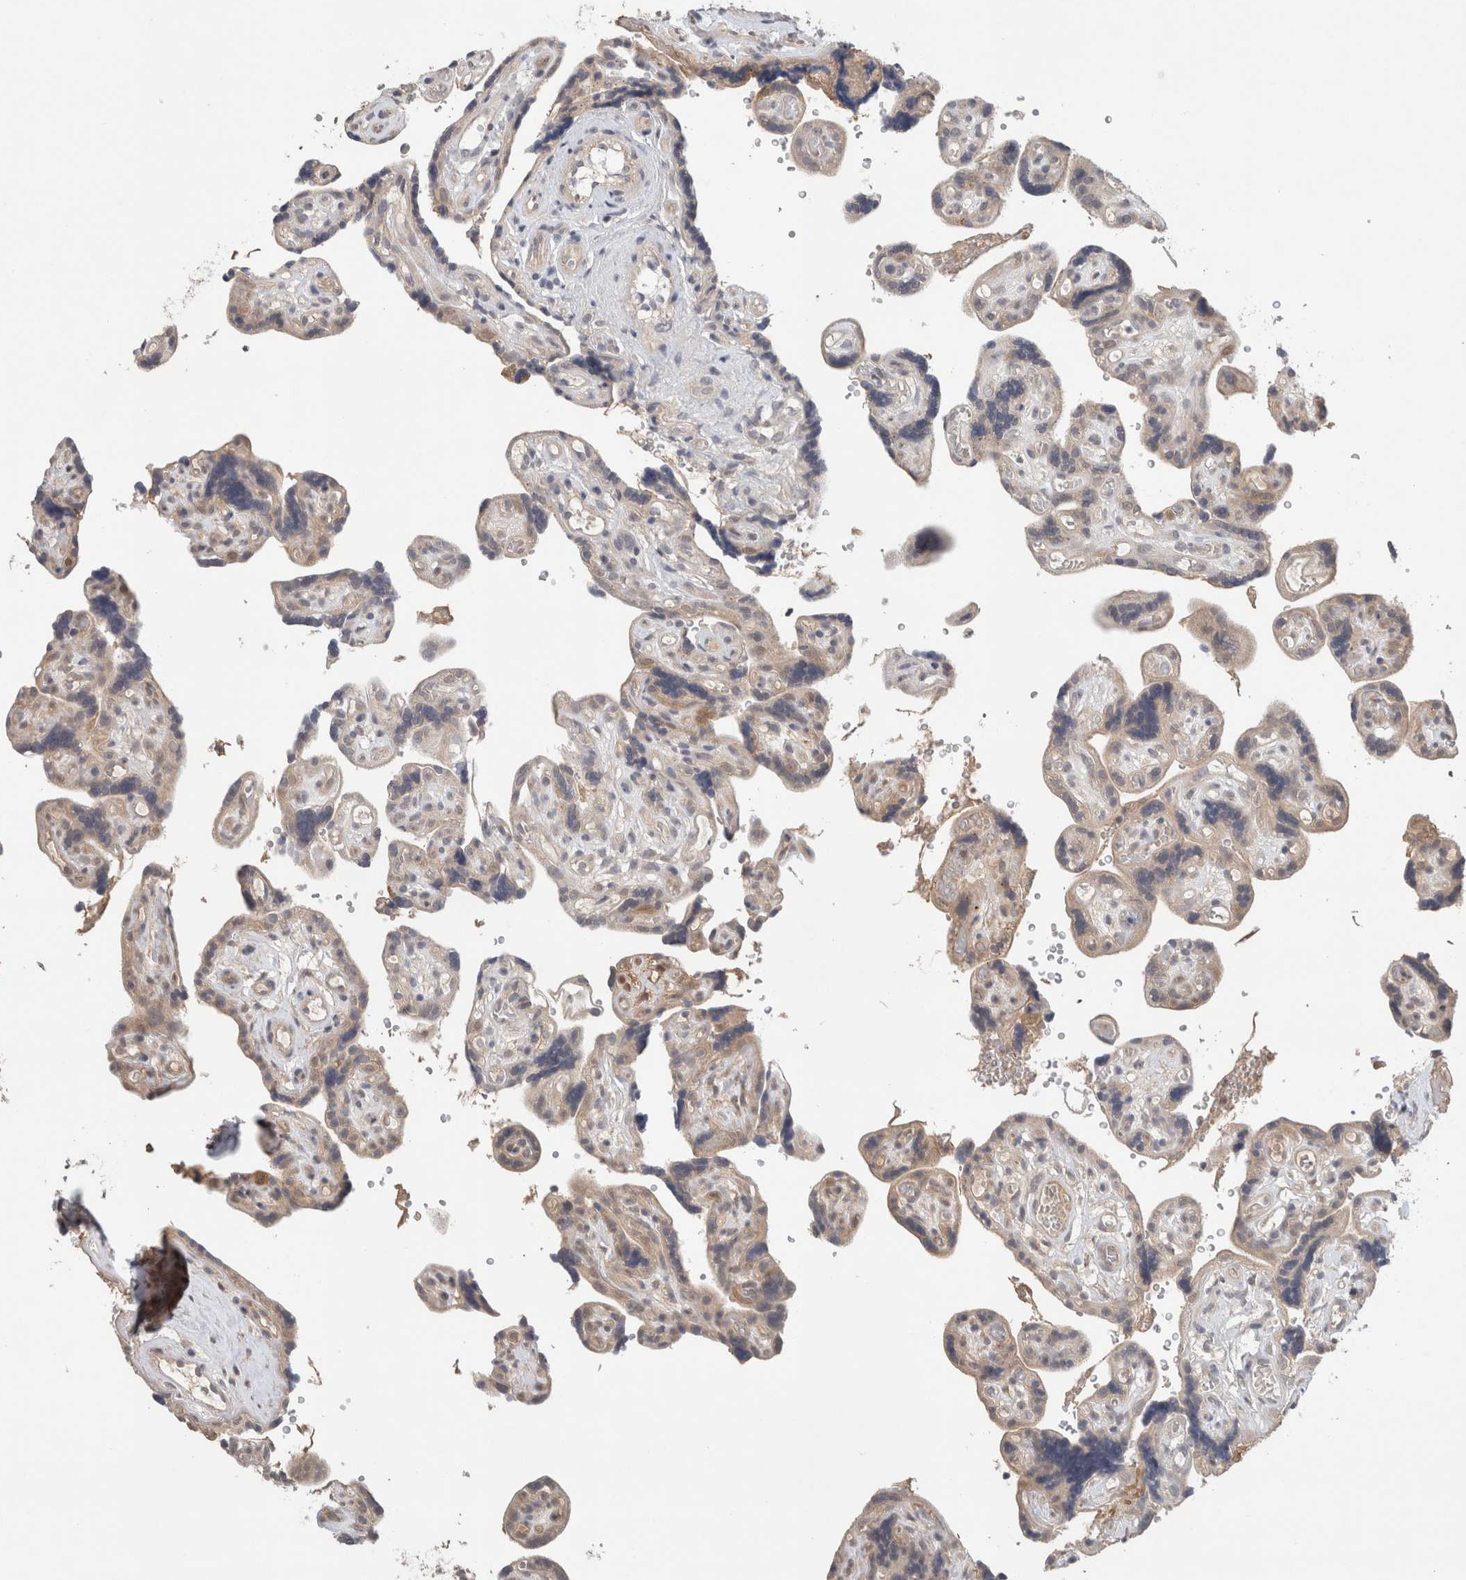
{"staining": {"intensity": "weak", "quantity": ">75%", "location": "cytoplasmic/membranous"}, "tissue": "placenta", "cell_type": "Decidual cells", "image_type": "normal", "snomed": [{"axis": "morphology", "description": "Normal tissue, NOS"}, {"axis": "topography", "description": "Placenta"}], "caption": "Placenta was stained to show a protein in brown. There is low levels of weak cytoplasmic/membranous expression in approximately >75% of decidual cells. (IHC, brightfield microscopy, high magnification).", "gene": "SGK1", "patient": {"sex": "female", "age": 30}}